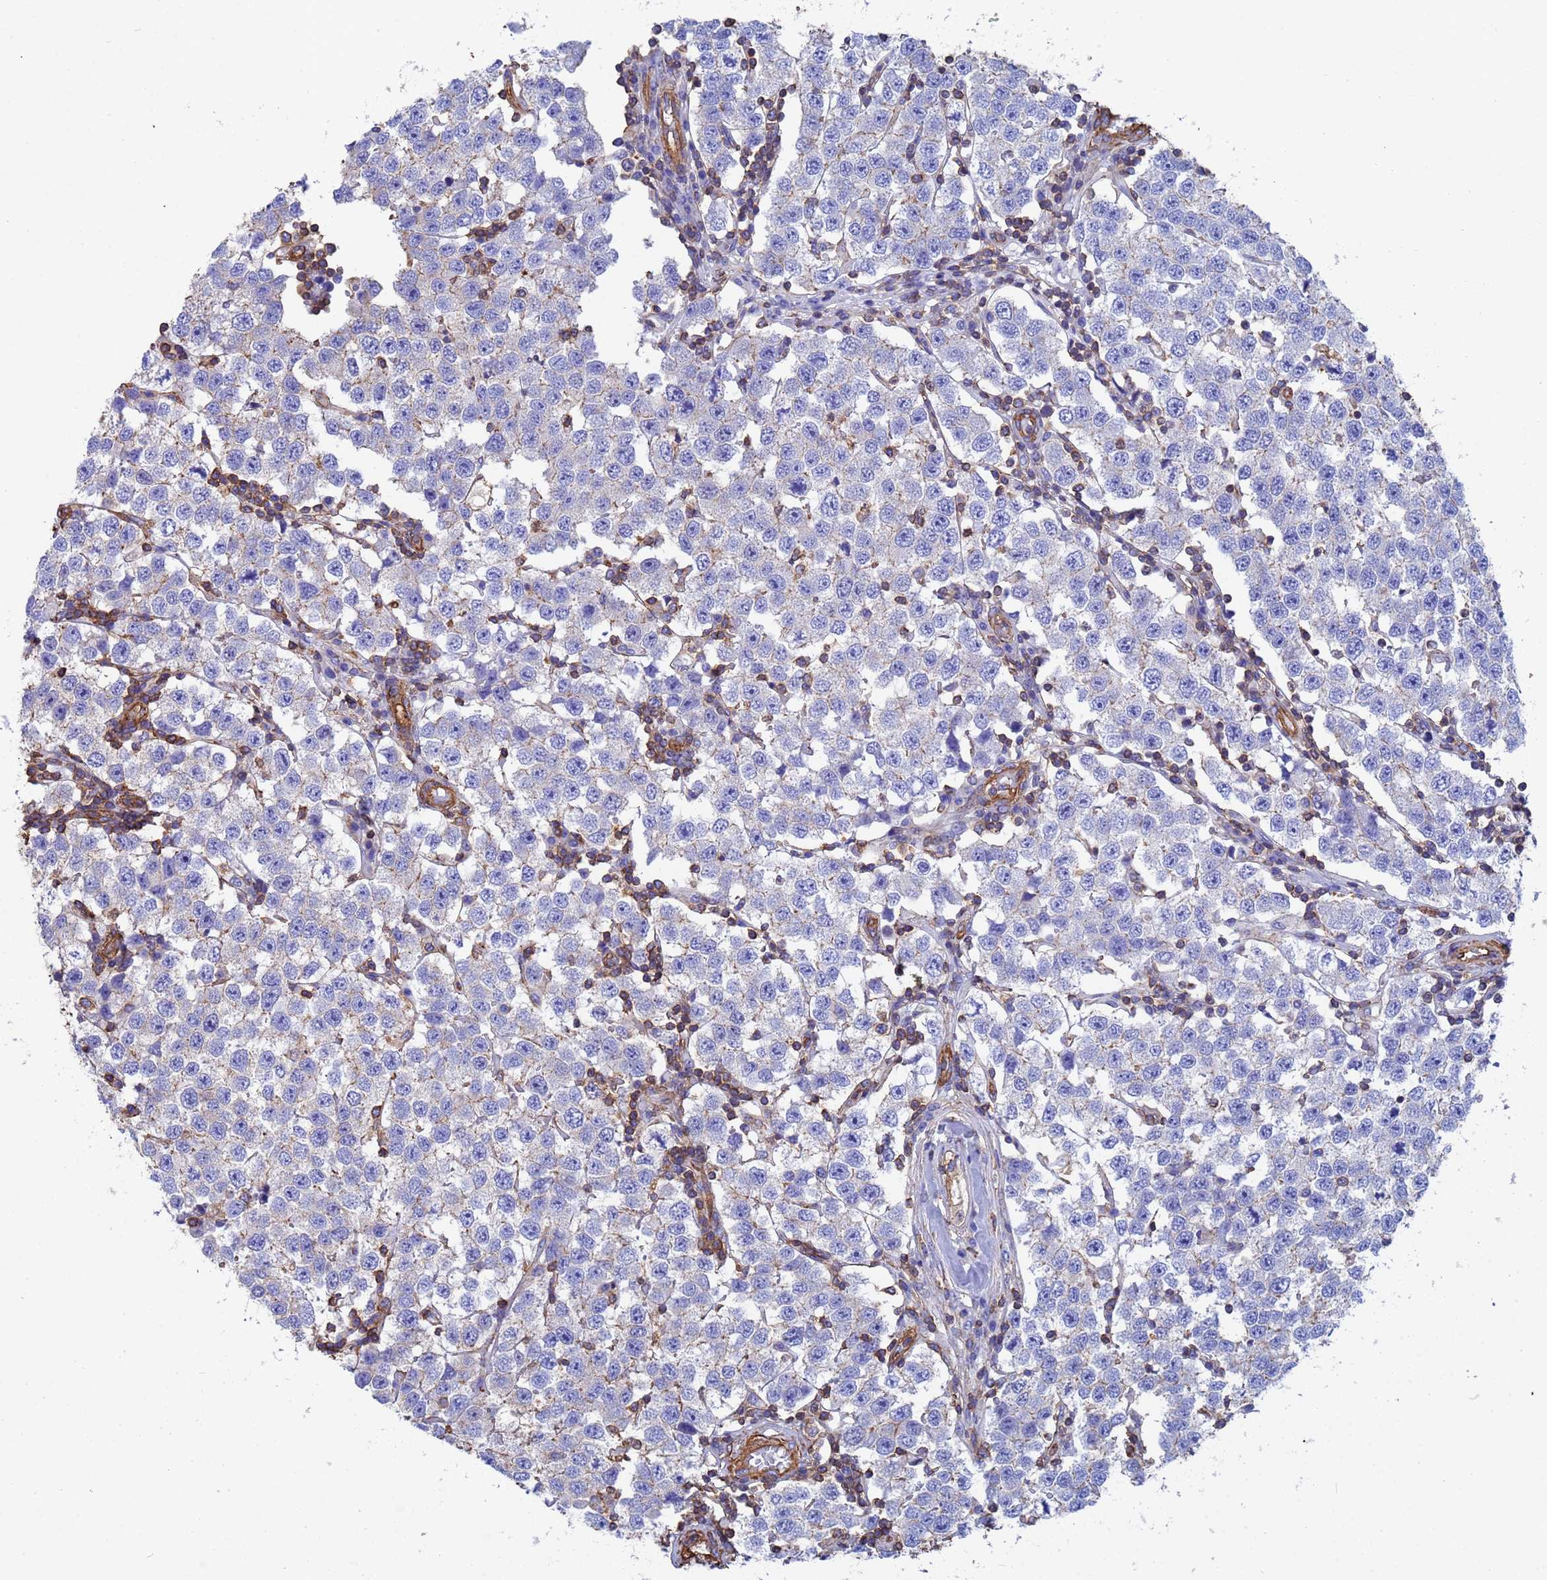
{"staining": {"intensity": "negative", "quantity": "none", "location": "none"}, "tissue": "testis cancer", "cell_type": "Tumor cells", "image_type": "cancer", "snomed": [{"axis": "morphology", "description": "Seminoma, NOS"}, {"axis": "topography", "description": "Testis"}], "caption": "This histopathology image is of testis cancer stained with immunohistochemistry to label a protein in brown with the nuclei are counter-stained blue. There is no staining in tumor cells.", "gene": "MYL12A", "patient": {"sex": "male", "age": 34}}